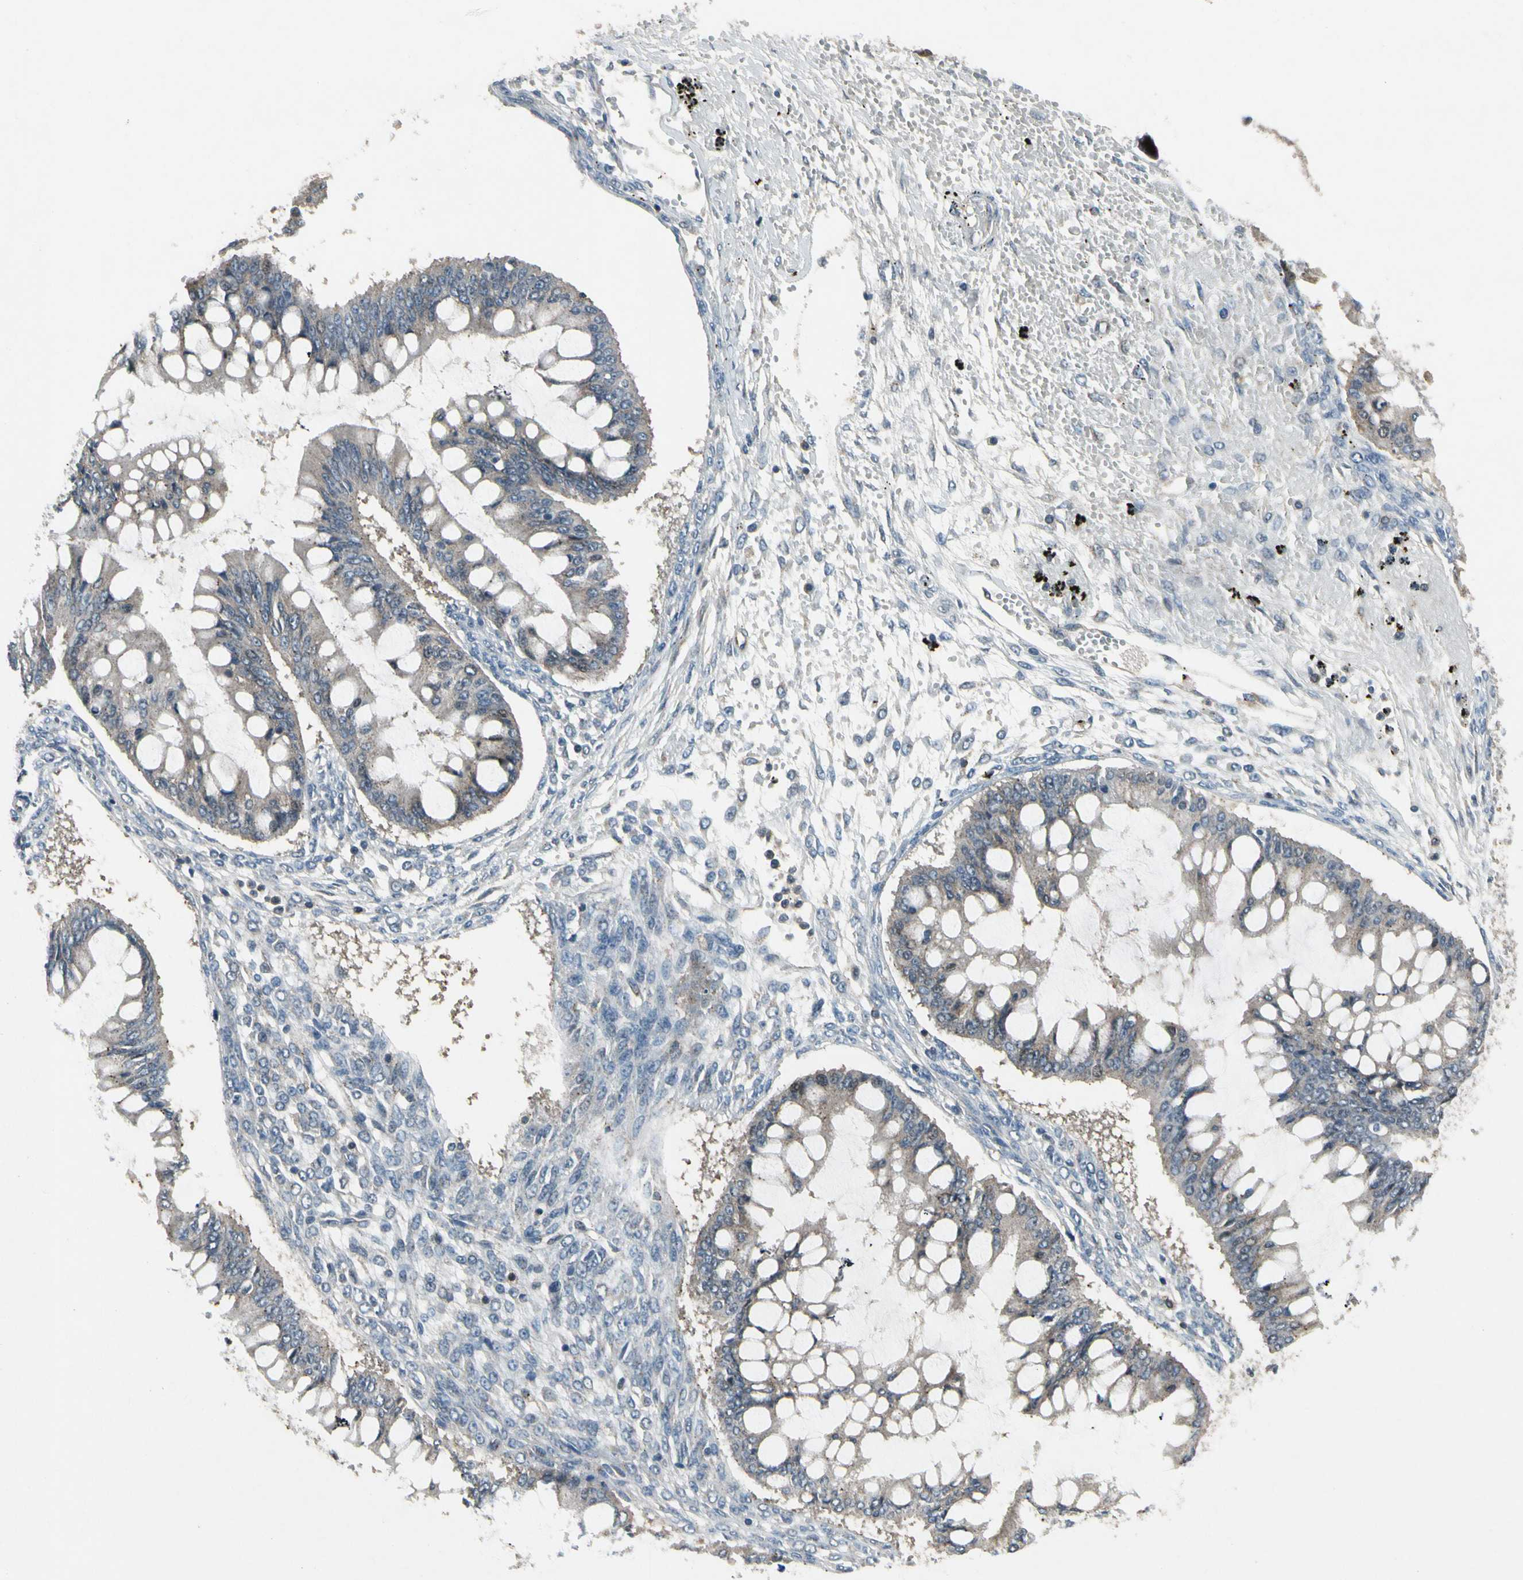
{"staining": {"intensity": "moderate", "quantity": "25%-75%", "location": "cytoplasmic/membranous"}, "tissue": "ovarian cancer", "cell_type": "Tumor cells", "image_type": "cancer", "snomed": [{"axis": "morphology", "description": "Cystadenocarcinoma, mucinous, NOS"}, {"axis": "topography", "description": "Ovary"}], "caption": "Protein analysis of ovarian cancer tissue exhibits moderate cytoplasmic/membranous positivity in approximately 25%-75% of tumor cells. Immunohistochemistry stains the protein in brown and the nuclei are stained blue.", "gene": "NMI", "patient": {"sex": "female", "age": 73}}